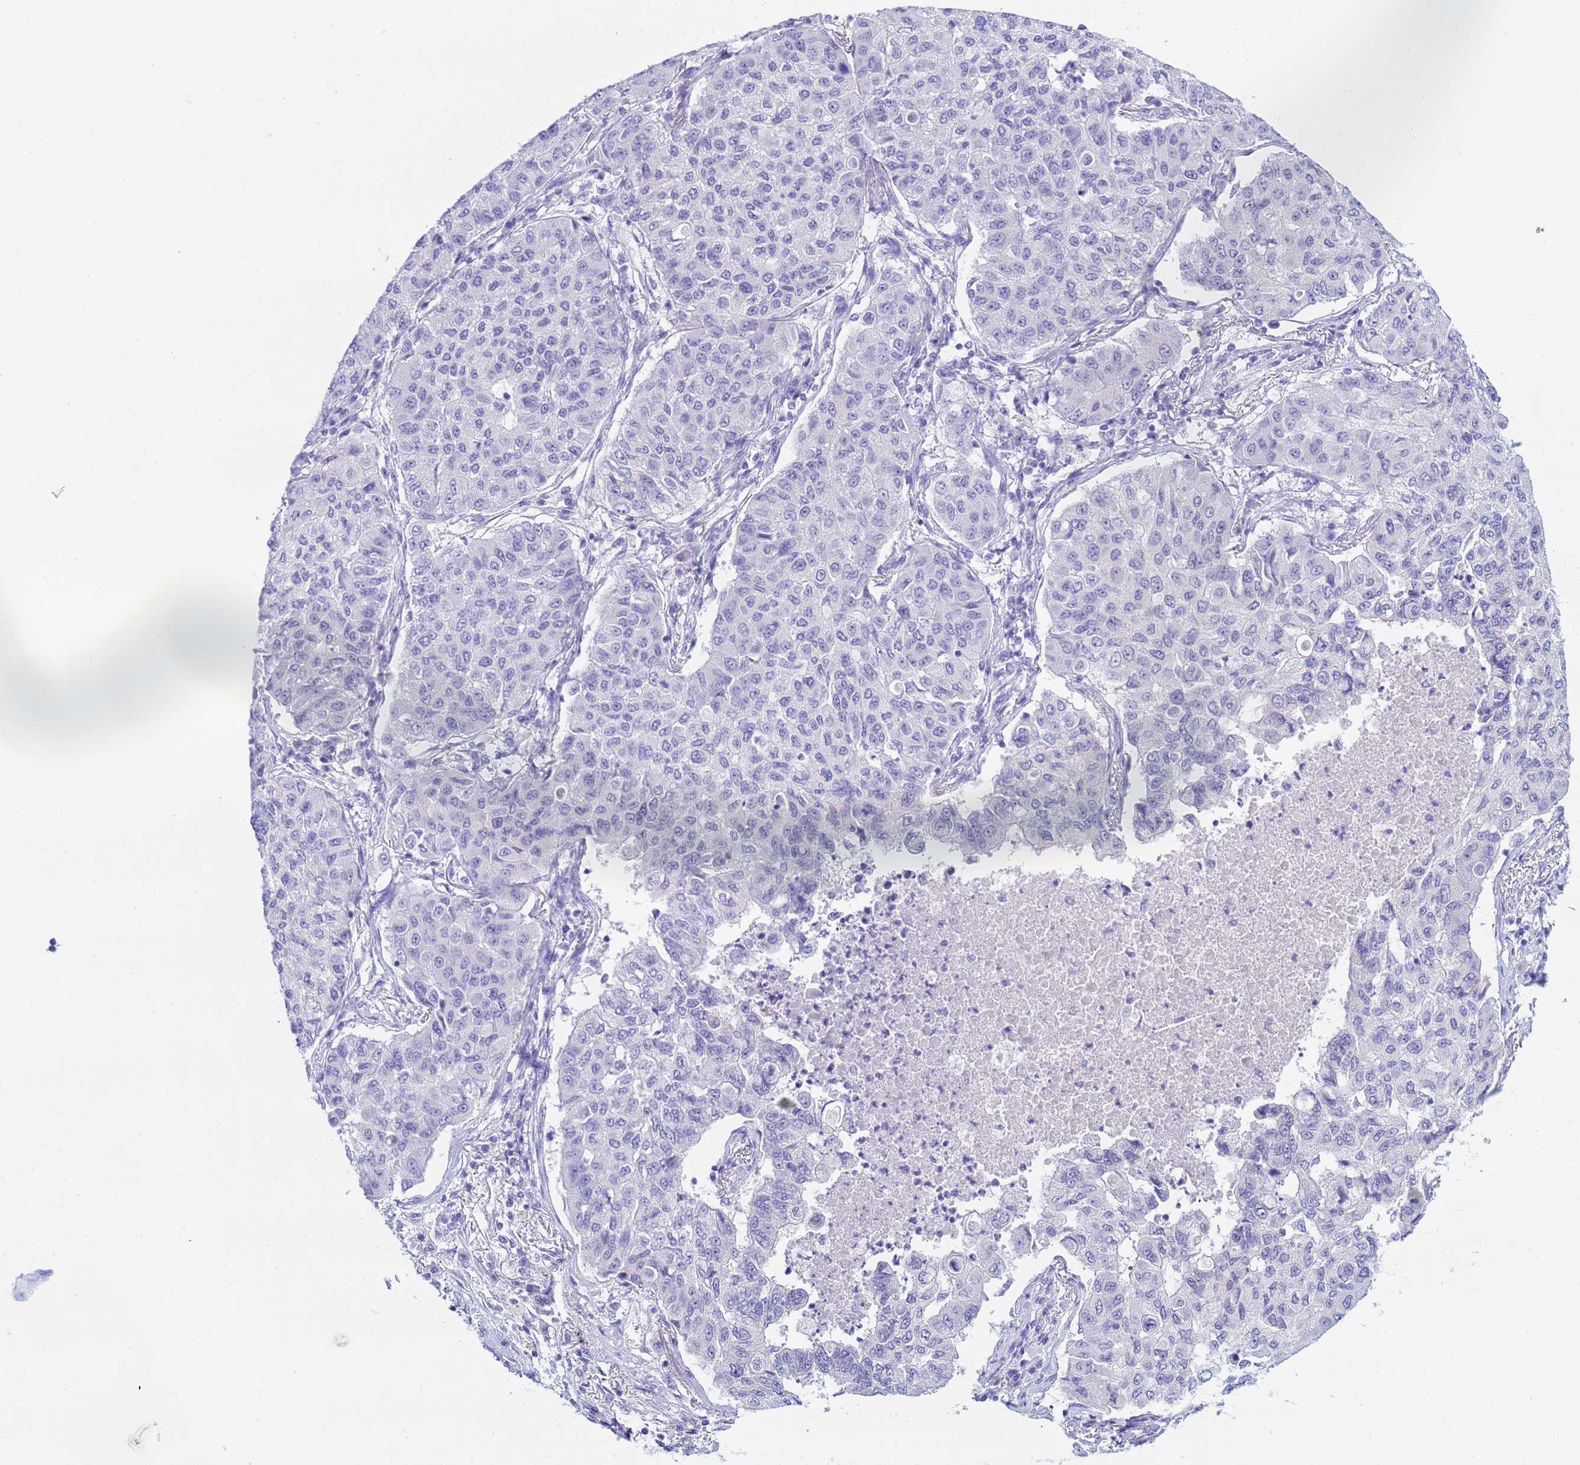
{"staining": {"intensity": "negative", "quantity": "none", "location": "none"}, "tissue": "lung cancer", "cell_type": "Tumor cells", "image_type": "cancer", "snomed": [{"axis": "morphology", "description": "Squamous cell carcinoma, NOS"}, {"axis": "topography", "description": "Lung"}], "caption": "This is a image of IHC staining of lung cancer (squamous cell carcinoma), which shows no expression in tumor cells.", "gene": "AQP12A", "patient": {"sex": "male", "age": 74}}